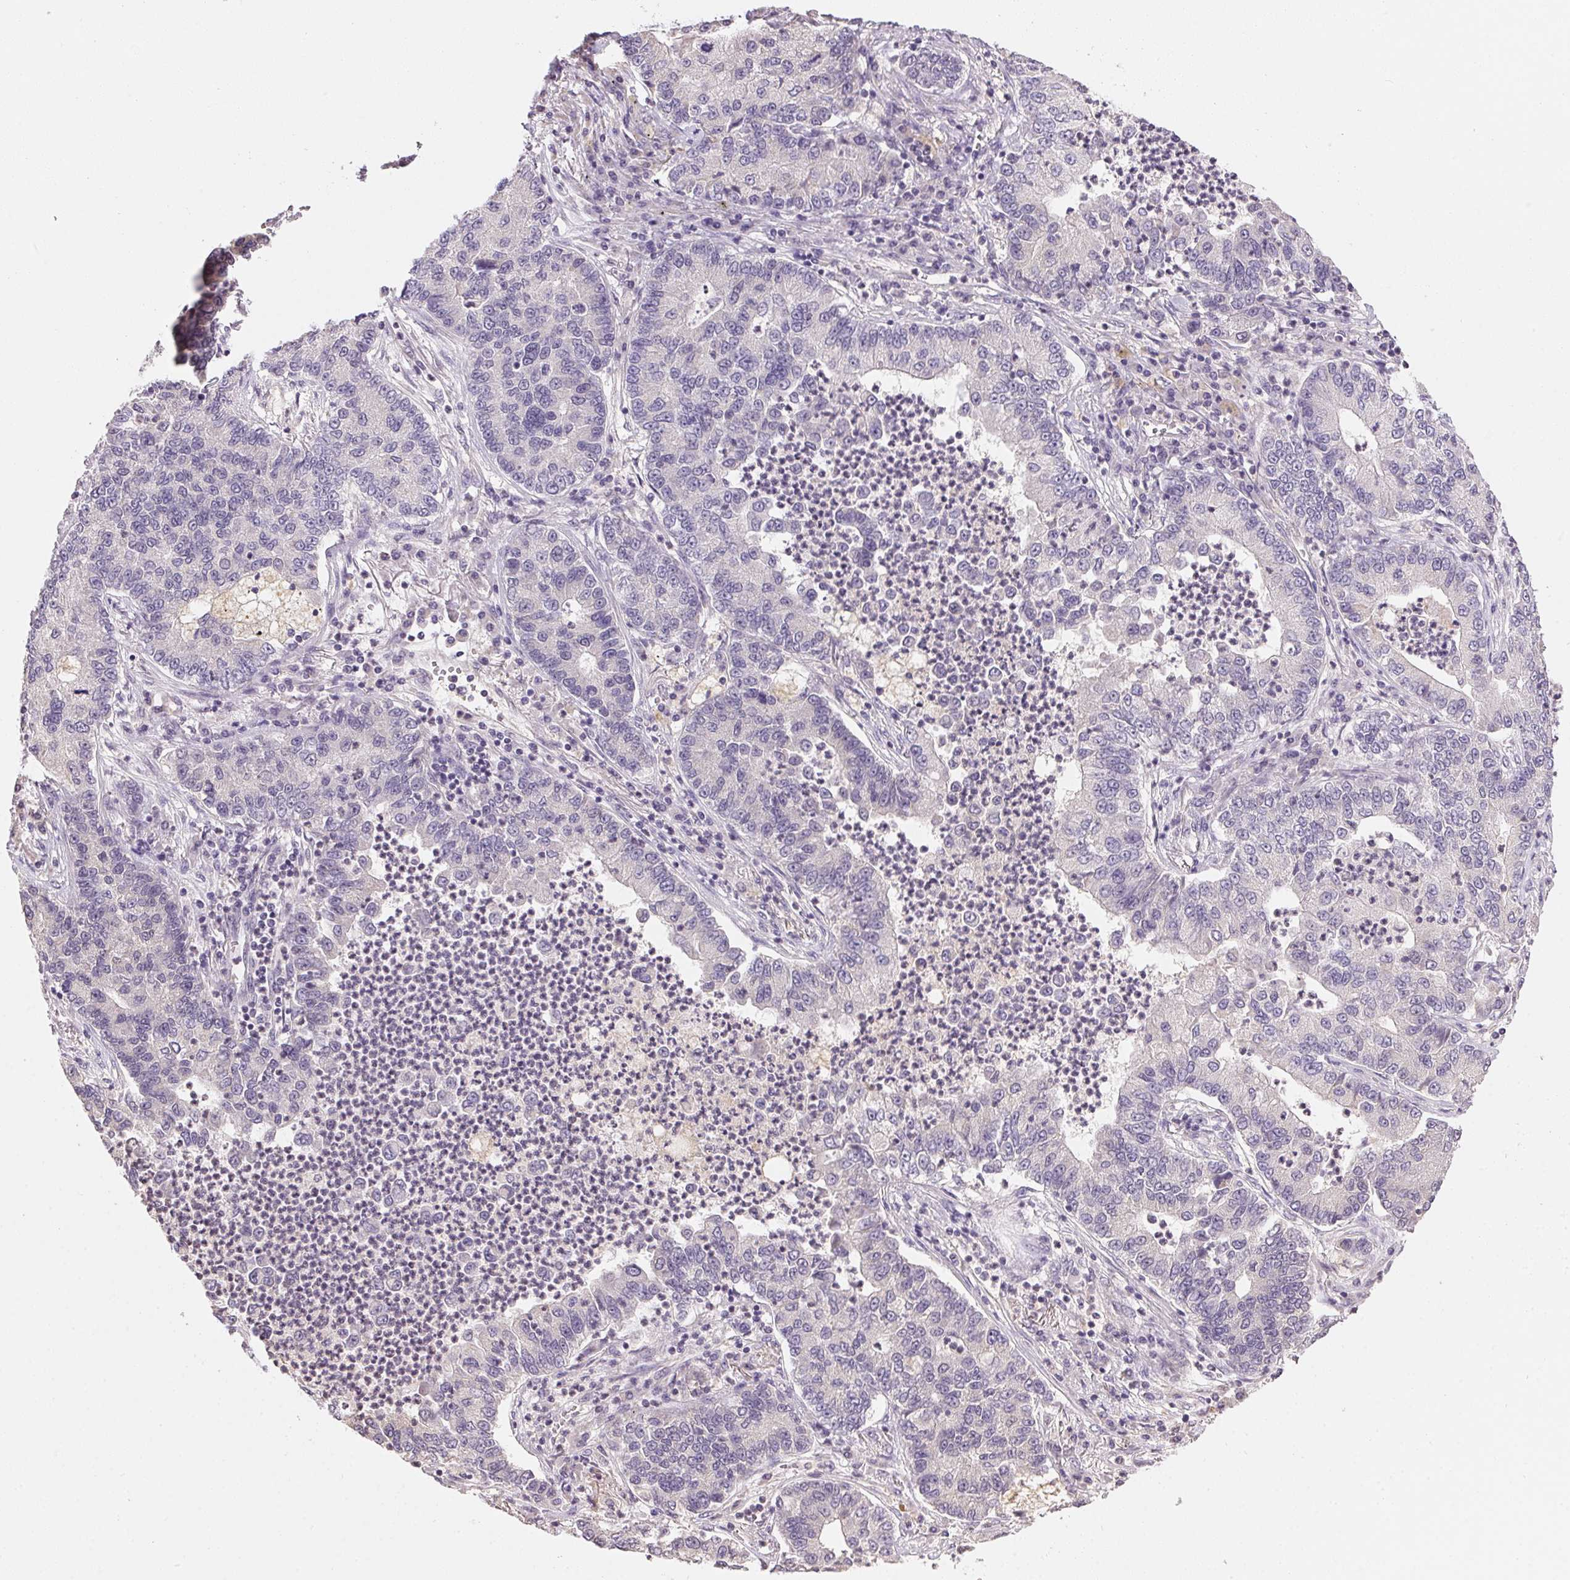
{"staining": {"intensity": "negative", "quantity": "none", "location": "none"}, "tissue": "lung cancer", "cell_type": "Tumor cells", "image_type": "cancer", "snomed": [{"axis": "morphology", "description": "Adenocarcinoma, NOS"}, {"axis": "topography", "description": "Lung"}], "caption": "The immunohistochemistry (IHC) photomicrograph has no significant expression in tumor cells of adenocarcinoma (lung) tissue.", "gene": "ALDH8A1", "patient": {"sex": "female", "age": 57}}